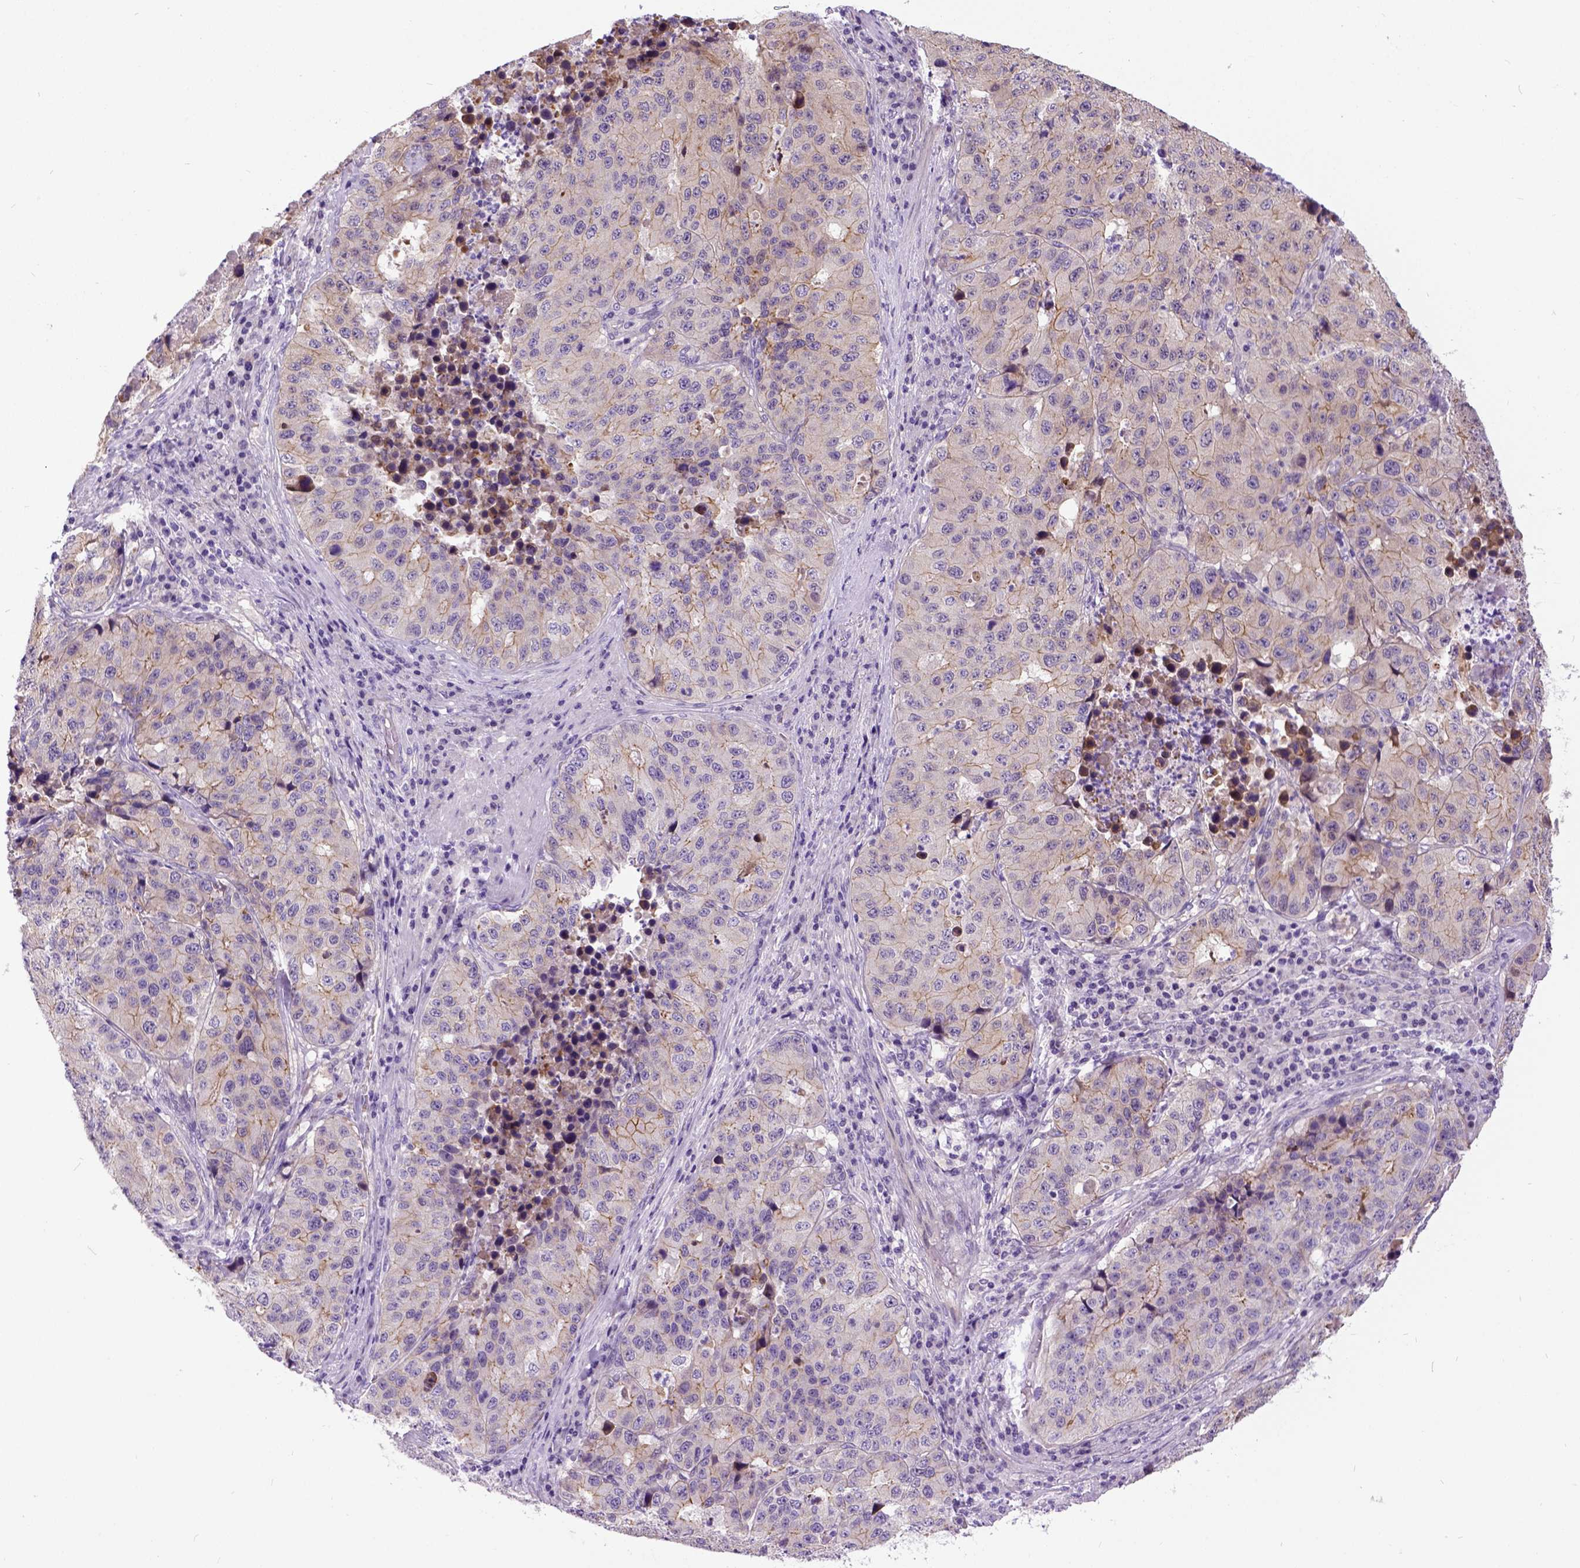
{"staining": {"intensity": "weak", "quantity": "25%-75%", "location": "cytoplasmic/membranous"}, "tissue": "stomach cancer", "cell_type": "Tumor cells", "image_type": "cancer", "snomed": [{"axis": "morphology", "description": "Adenocarcinoma, NOS"}, {"axis": "topography", "description": "Stomach"}], "caption": "A high-resolution micrograph shows IHC staining of stomach cancer, which shows weak cytoplasmic/membranous positivity in about 25%-75% of tumor cells. The protein is stained brown, and the nuclei are stained in blue (DAB IHC with brightfield microscopy, high magnification).", "gene": "NEK5", "patient": {"sex": "male", "age": 71}}